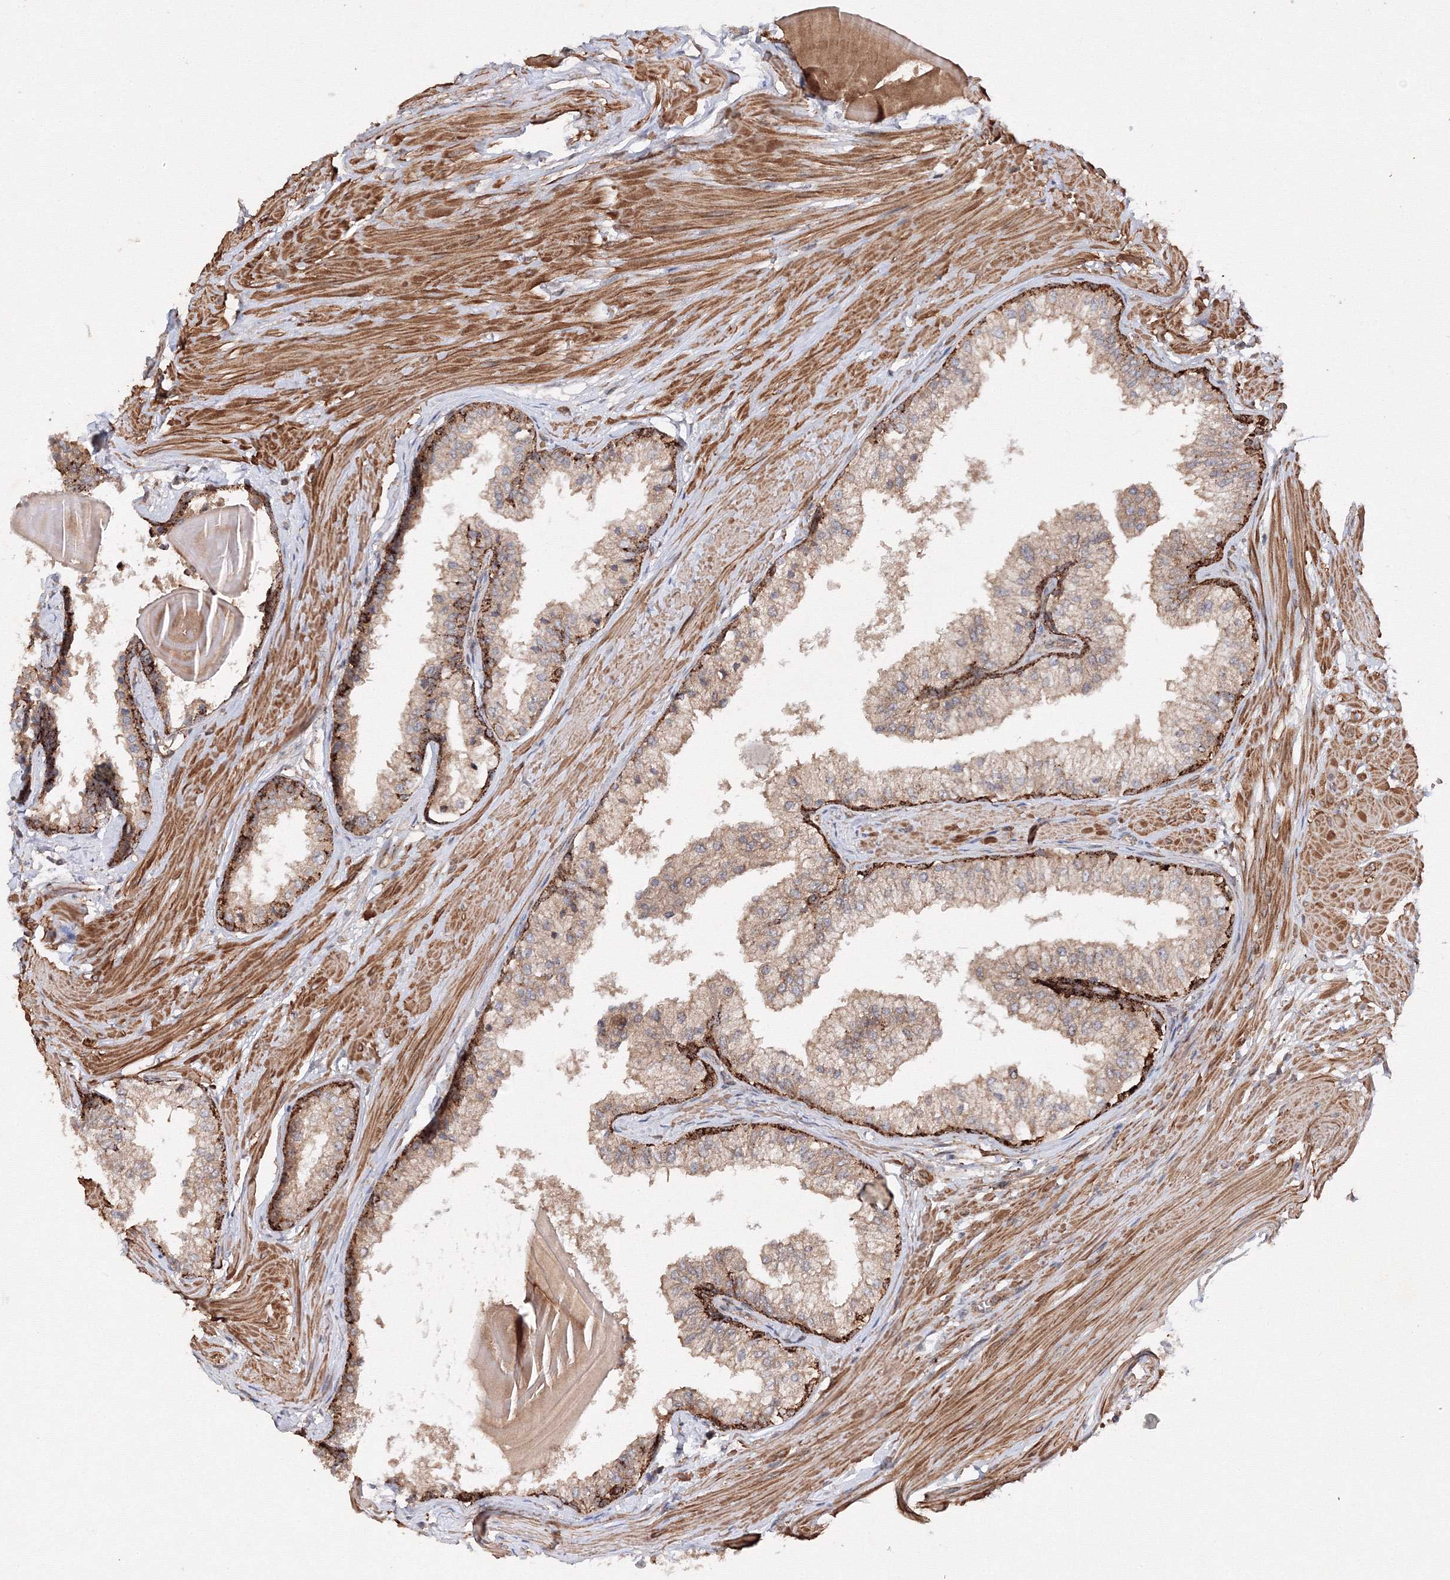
{"staining": {"intensity": "strong", "quantity": "<25%", "location": "cytoplasmic/membranous"}, "tissue": "prostate", "cell_type": "Glandular cells", "image_type": "normal", "snomed": [{"axis": "morphology", "description": "Normal tissue, NOS"}, {"axis": "topography", "description": "Prostate"}], "caption": "About <25% of glandular cells in unremarkable human prostate reveal strong cytoplasmic/membranous protein expression as visualized by brown immunohistochemical staining.", "gene": "DCTD", "patient": {"sex": "male", "age": 48}}